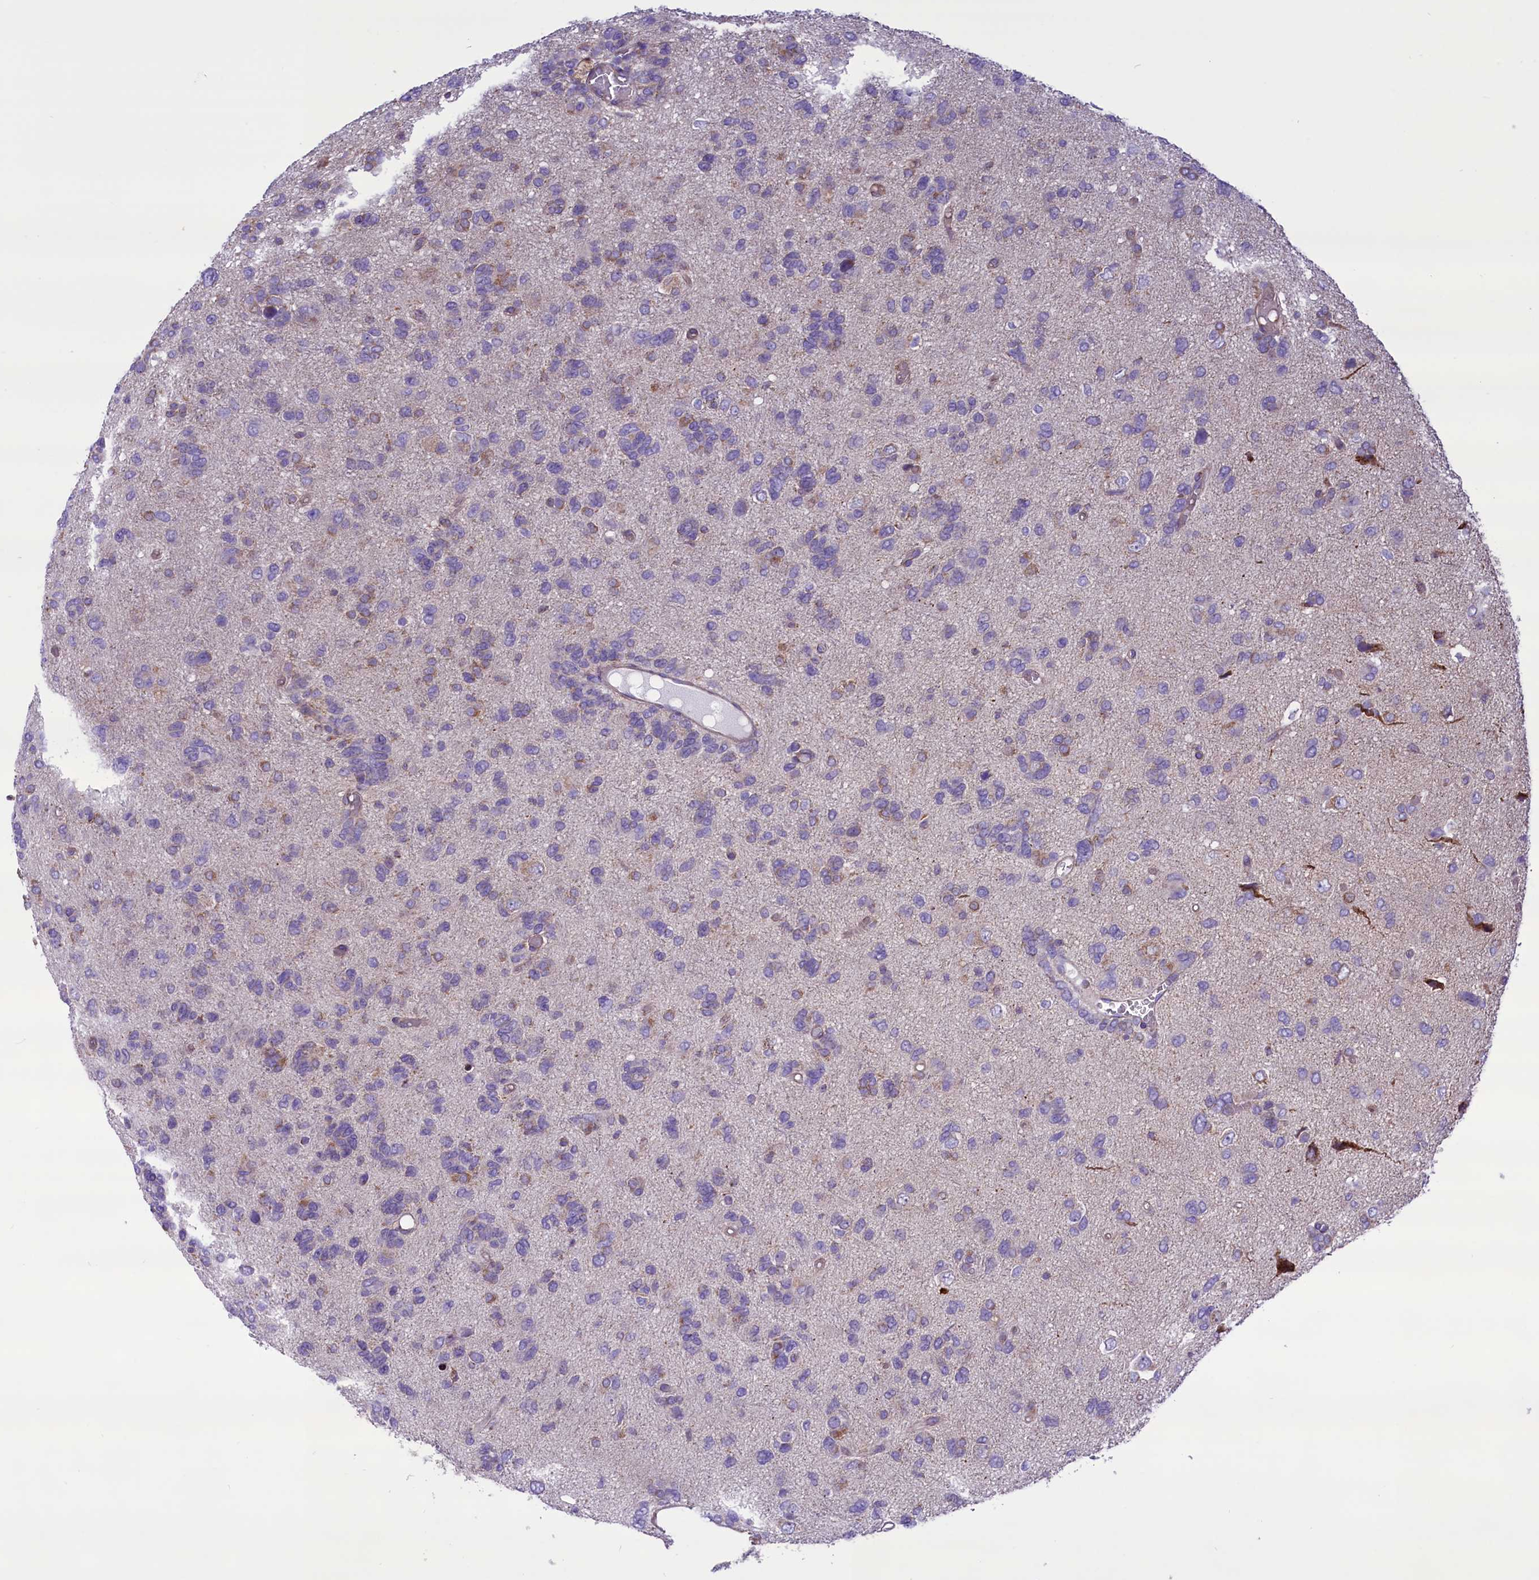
{"staining": {"intensity": "negative", "quantity": "none", "location": "none"}, "tissue": "glioma", "cell_type": "Tumor cells", "image_type": "cancer", "snomed": [{"axis": "morphology", "description": "Glioma, malignant, High grade"}, {"axis": "topography", "description": "Brain"}], "caption": "This is a image of immunohistochemistry (IHC) staining of malignant glioma (high-grade), which shows no expression in tumor cells.", "gene": "PTPRU", "patient": {"sex": "female", "age": 59}}